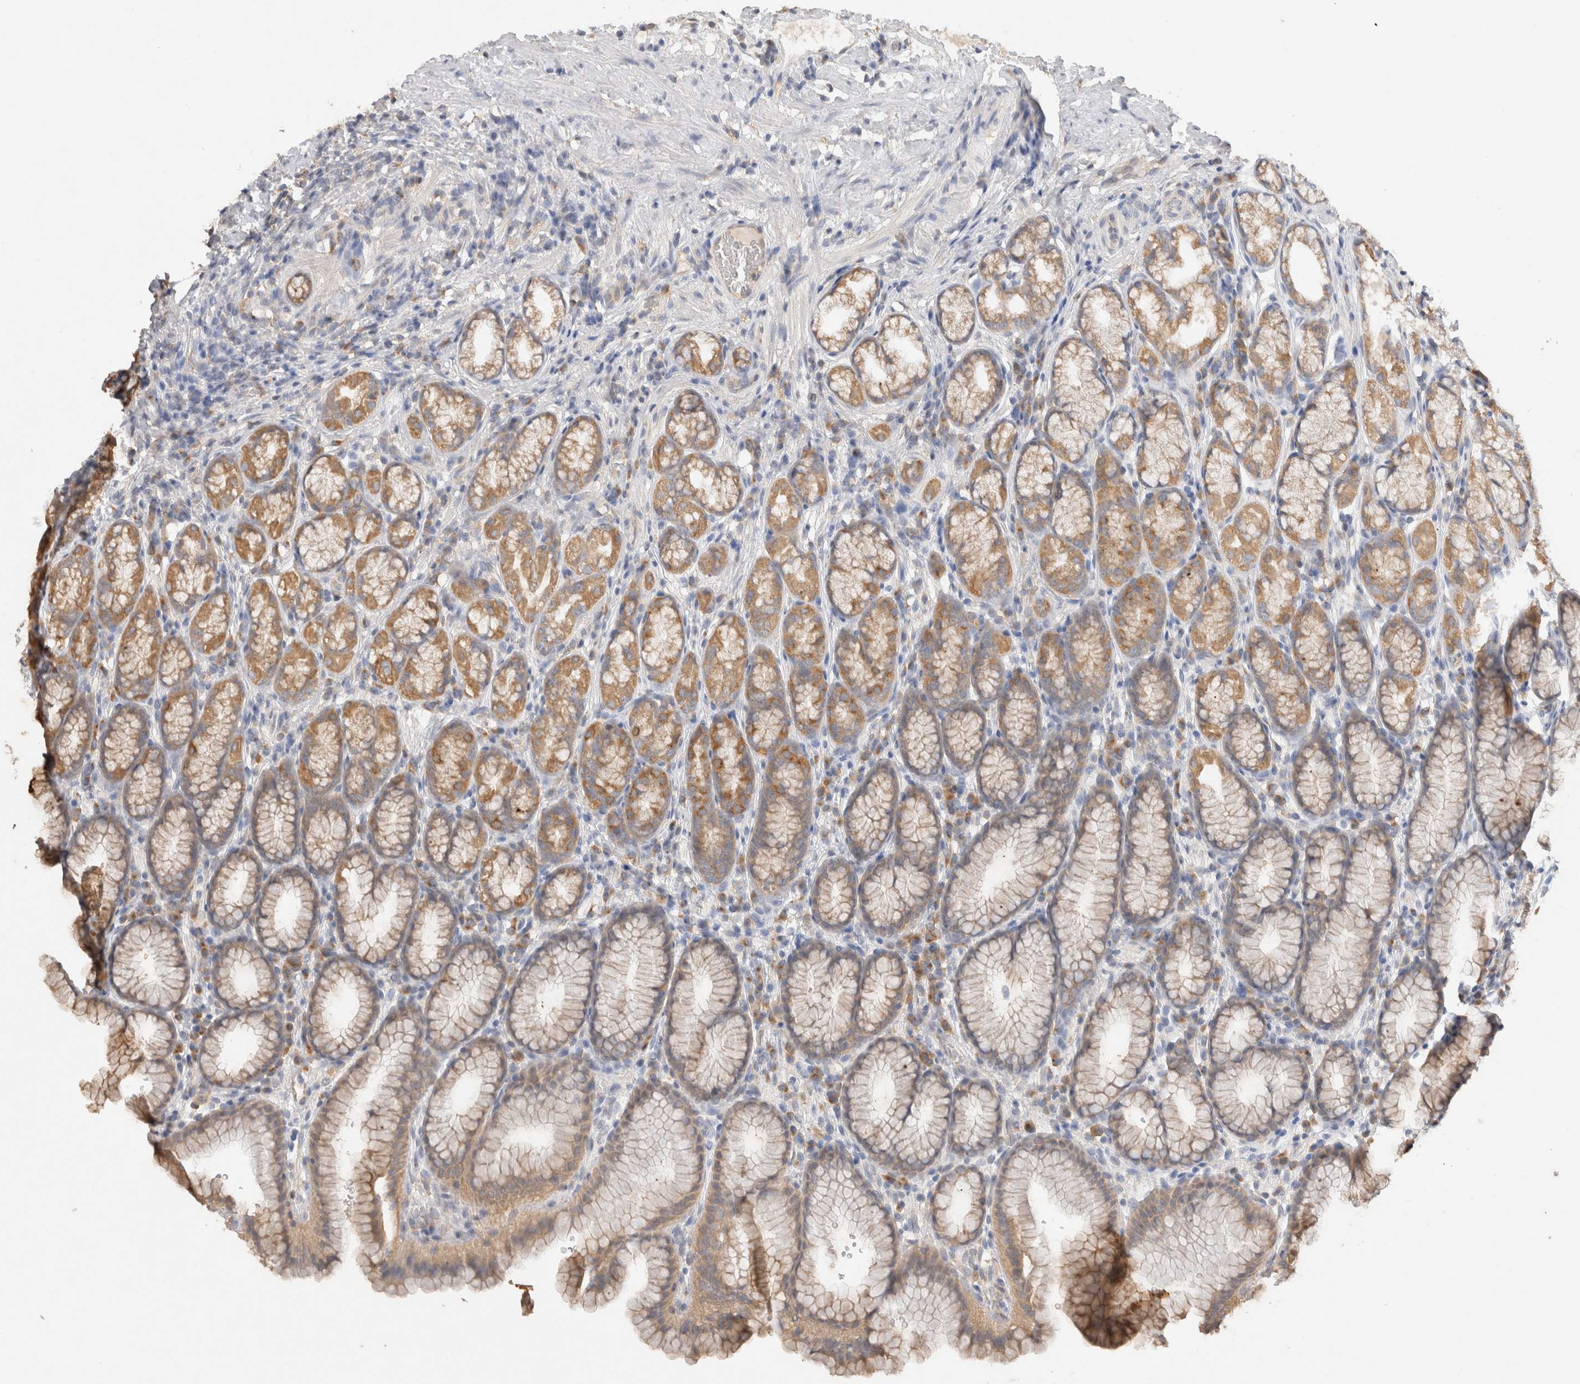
{"staining": {"intensity": "moderate", "quantity": ">75%", "location": "cytoplasmic/membranous"}, "tissue": "stomach", "cell_type": "Glandular cells", "image_type": "normal", "snomed": [{"axis": "morphology", "description": "Normal tissue, NOS"}, {"axis": "topography", "description": "Stomach"}], "caption": "Immunohistochemistry micrograph of benign stomach stained for a protein (brown), which reveals medium levels of moderate cytoplasmic/membranous staining in about >75% of glandular cells.", "gene": "GAS1", "patient": {"sex": "male", "age": 42}}